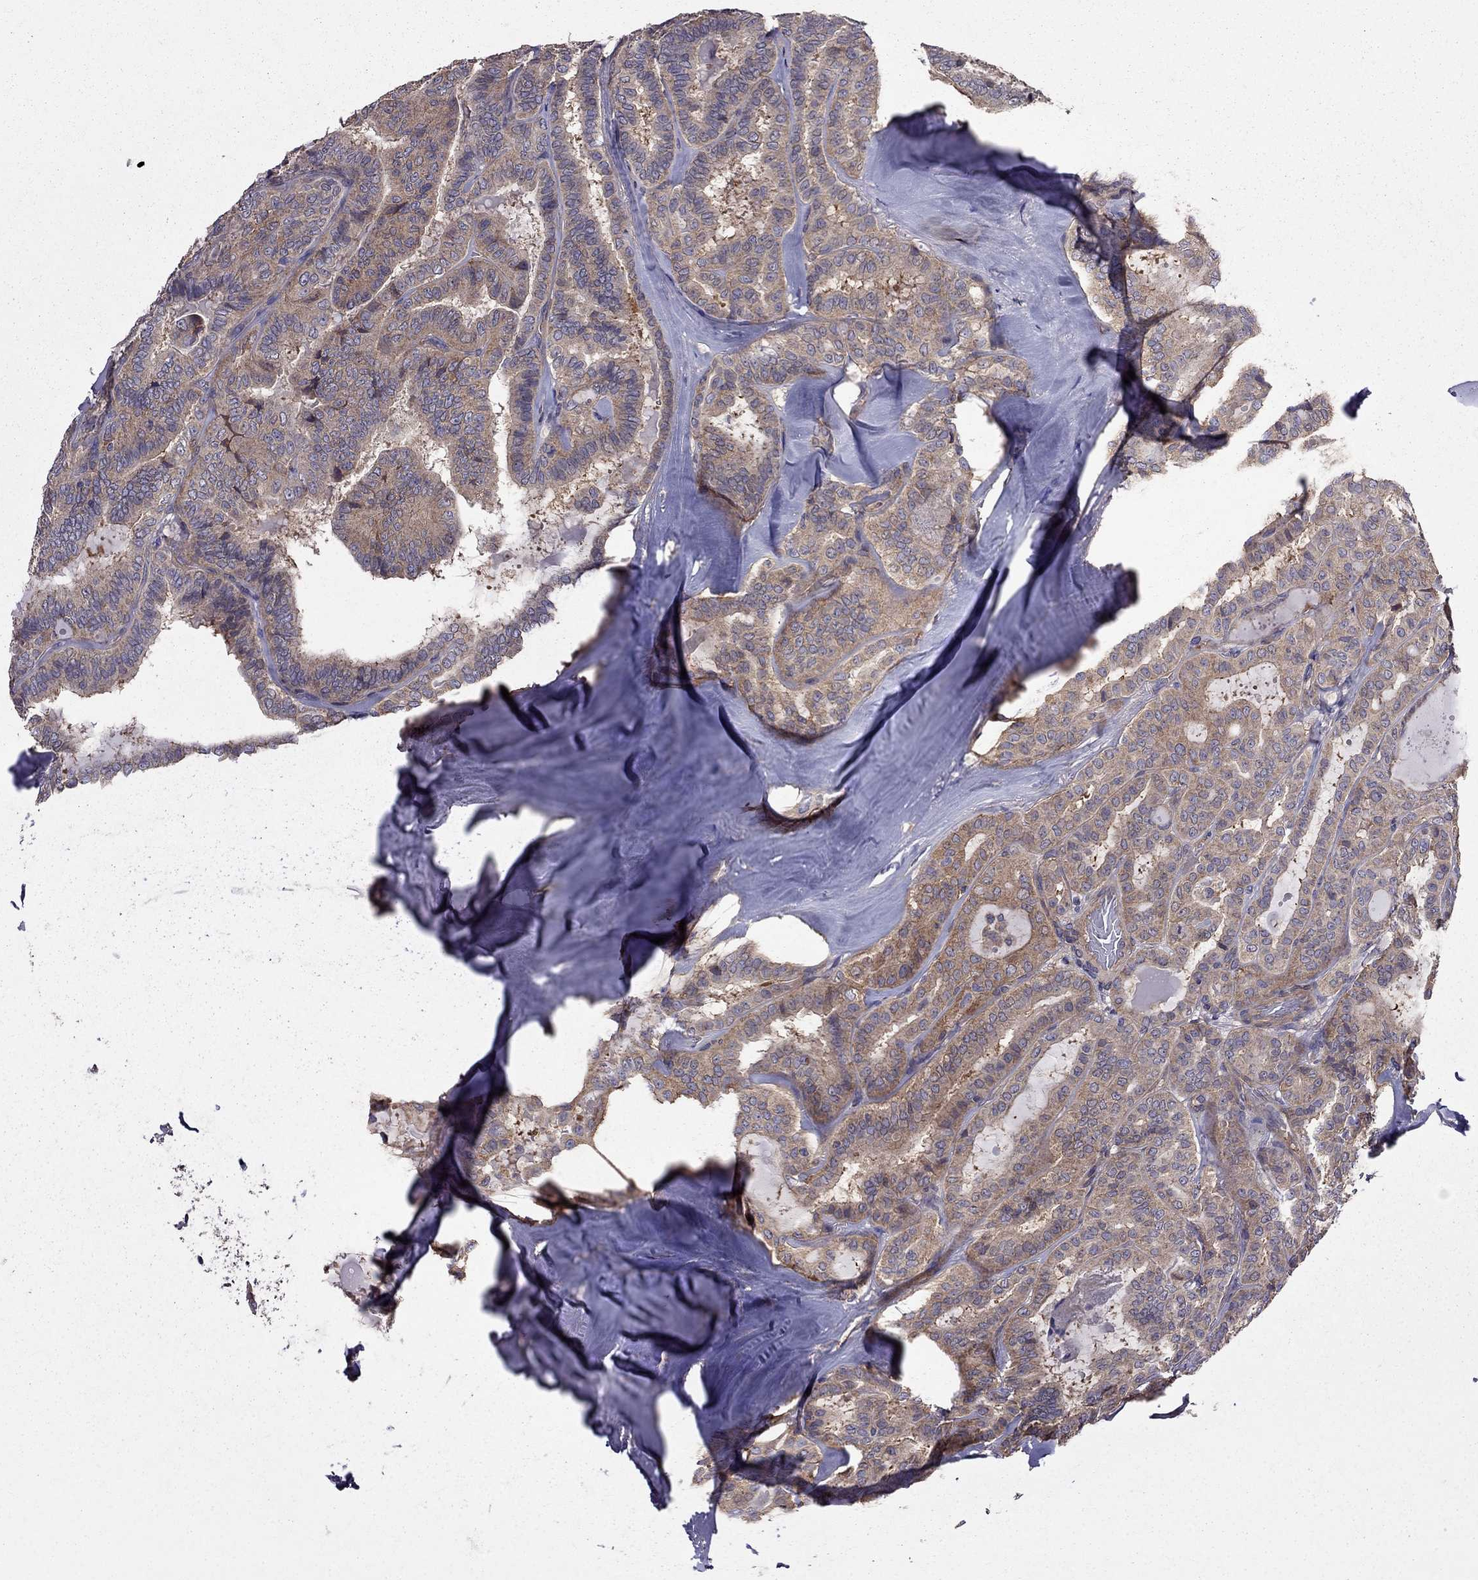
{"staining": {"intensity": "moderate", "quantity": ">75%", "location": "cytoplasmic/membranous"}, "tissue": "thyroid cancer", "cell_type": "Tumor cells", "image_type": "cancer", "snomed": [{"axis": "morphology", "description": "Papillary adenocarcinoma, NOS"}, {"axis": "topography", "description": "Thyroid gland"}], "caption": "A brown stain shows moderate cytoplasmic/membranous staining of a protein in human thyroid papillary adenocarcinoma tumor cells.", "gene": "ITGB1", "patient": {"sex": "female", "age": 39}}